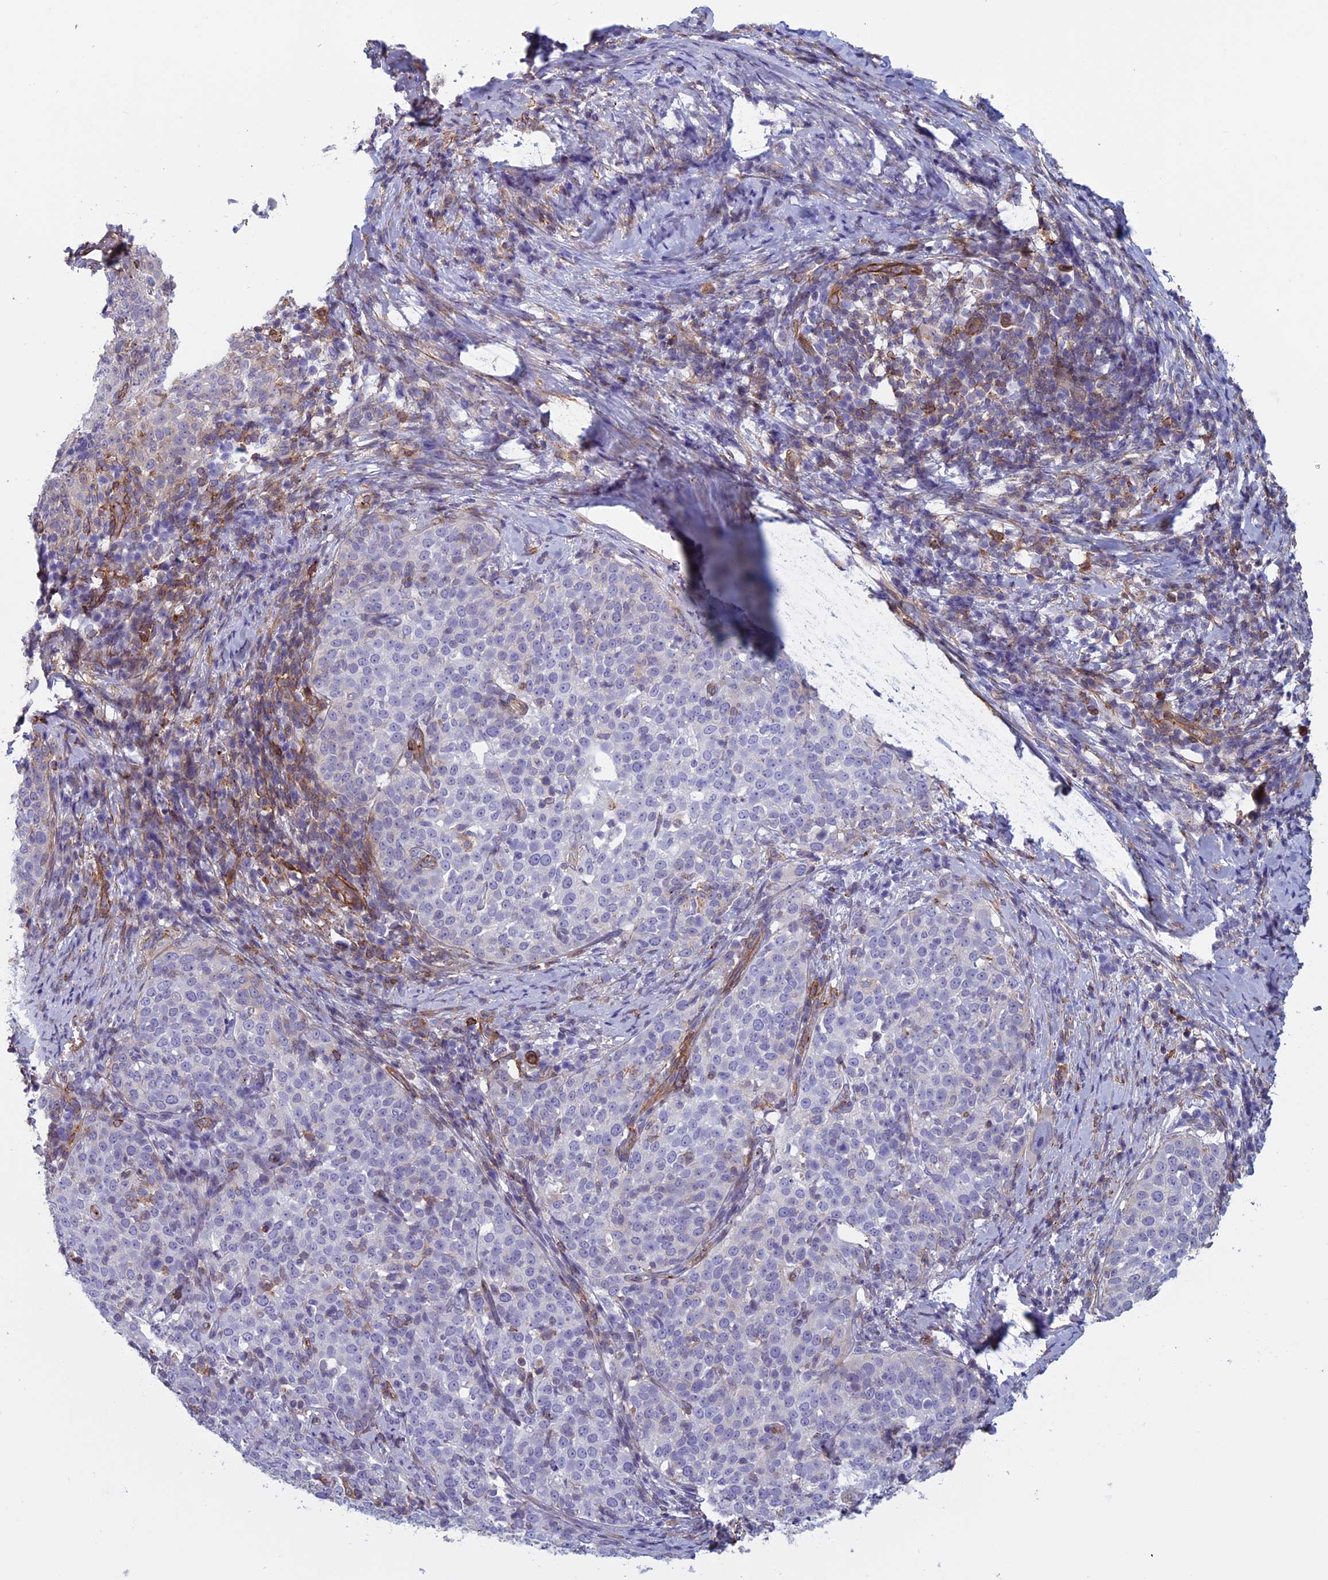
{"staining": {"intensity": "negative", "quantity": "none", "location": "none"}, "tissue": "cervical cancer", "cell_type": "Tumor cells", "image_type": "cancer", "snomed": [{"axis": "morphology", "description": "Squamous cell carcinoma, NOS"}, {"axis": "topography", "description": "Cervix"}], "caption": "Squamous cell carcinoma (cervical) was stained to show a protein in brown. There is no significant staining in tumor cells.", "gene": "ANGPTL2", "patient": {"sex": "female", "age": 57}}